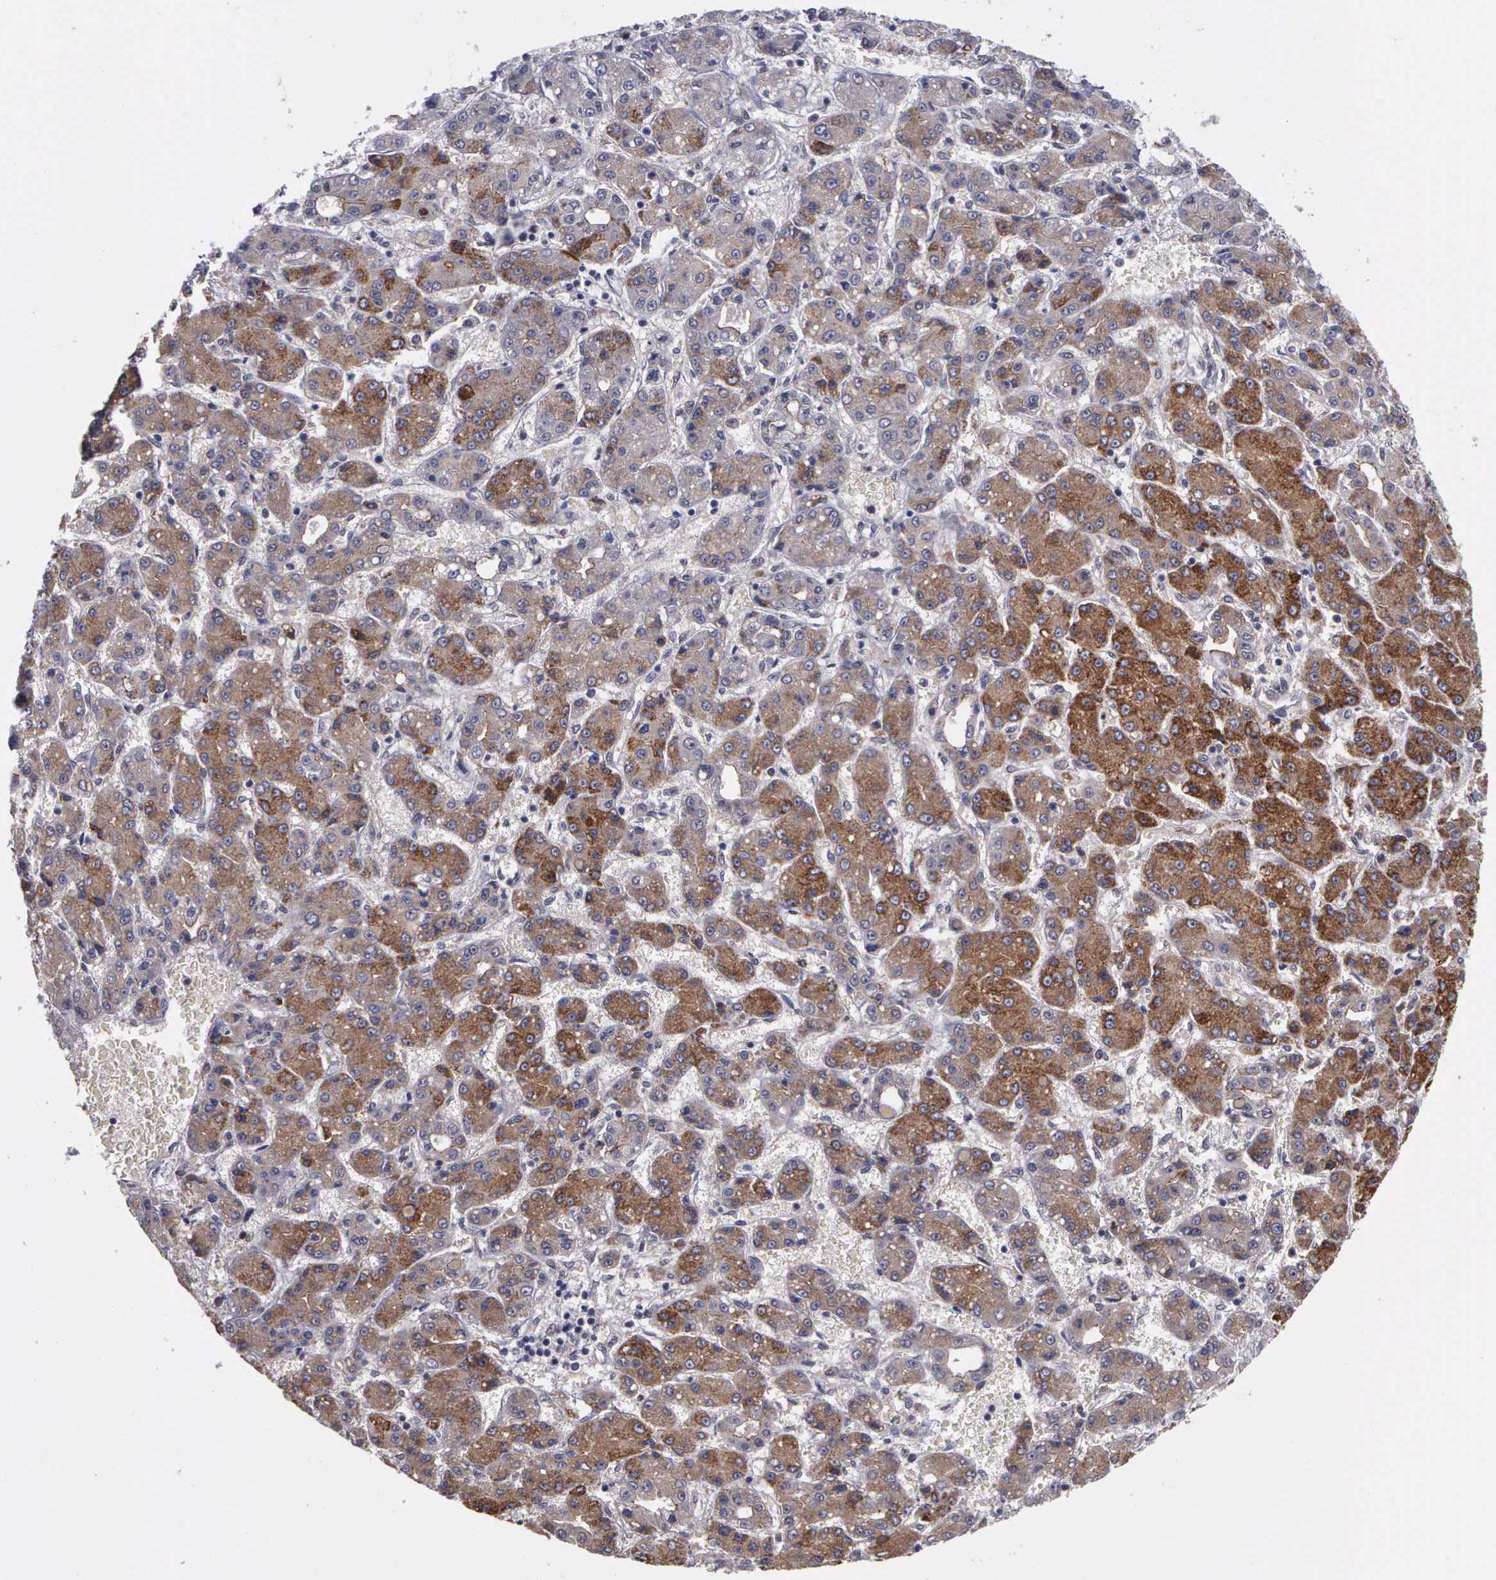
{"staining": {"intensity": "moderate", "quantity": ">75%", "location": "cytoplasmic/membranous"}, "tissue": "liver cancer", "cell_type": "Tumor cells", "image_type": "cancer", "snomed": [{"axis": "morphology", "description": "Carcinoma, Hepatocellular, NOS"}, {"axis": "topography", "description": "Liver"}], "caption": "Liver cancer stained for a protein (brown) shows moderate cytoplasmic/membranous positive positivity in approximately >75% of tumor cells.", "gene": "MAP3K9", "patient": {"sex": "male", "age": 69}}